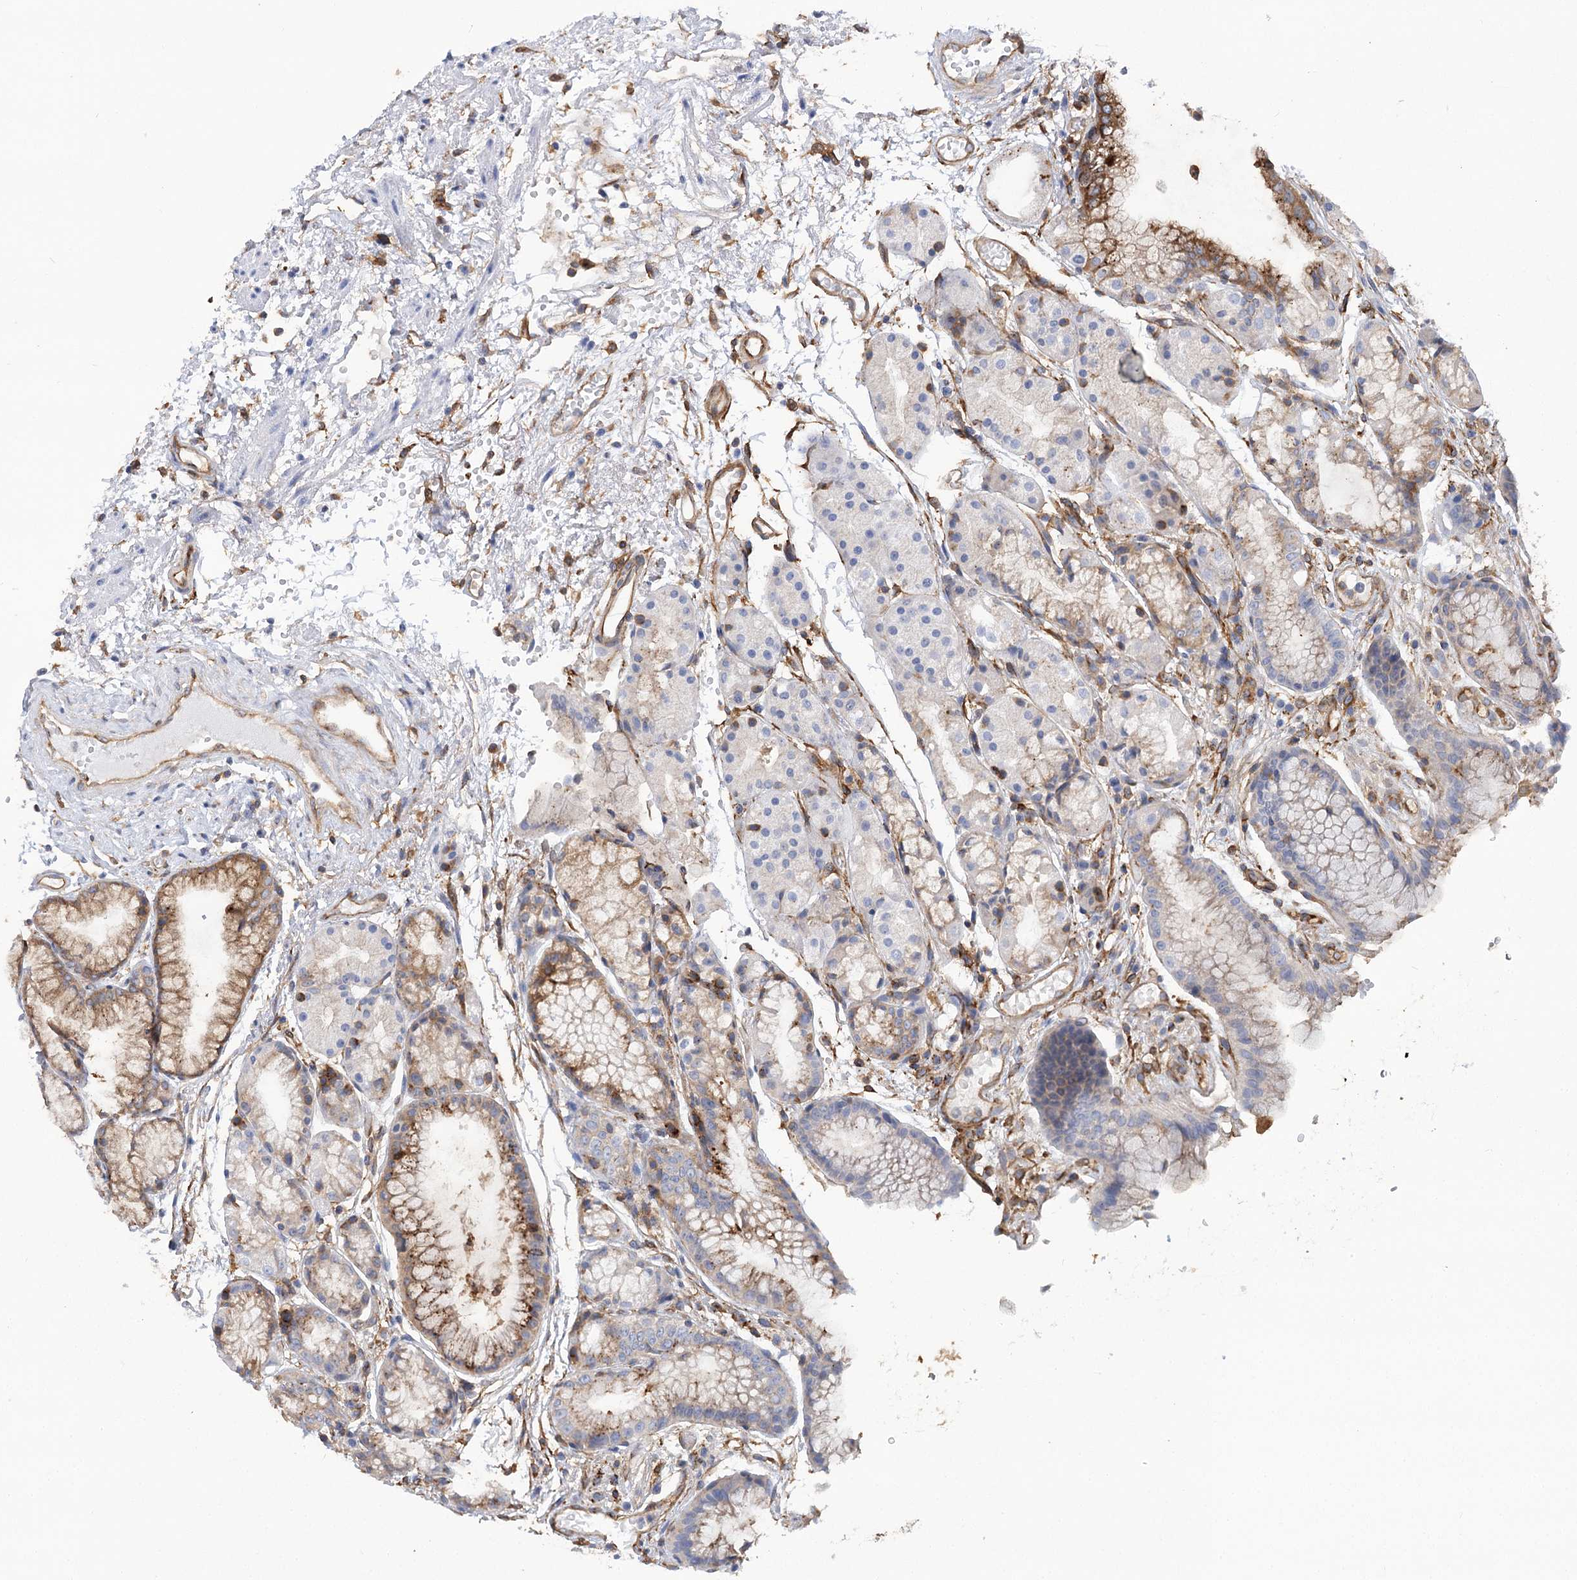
{"staining": {"intensity": "moderate", "quantity": "<25%", "location": "cytoplasmic/membranous"}, "tissue": "stomach", "cell_type": "Glandular cells", "image_type": "normal", "snomed": [{"axis": "morphology", "description": "Normal tissue, NOS"}, {"axis": "topography", "description": "Stomach, upper"}], "caption": "A micrograph showing moderate cytoplasmic/membranous expression in about <25% of glandular cells in normal stomach, as visualized by brown immunohistochemical staining.", "gene": "GUSB", "patient": {"sex": "male", "age": 72}}